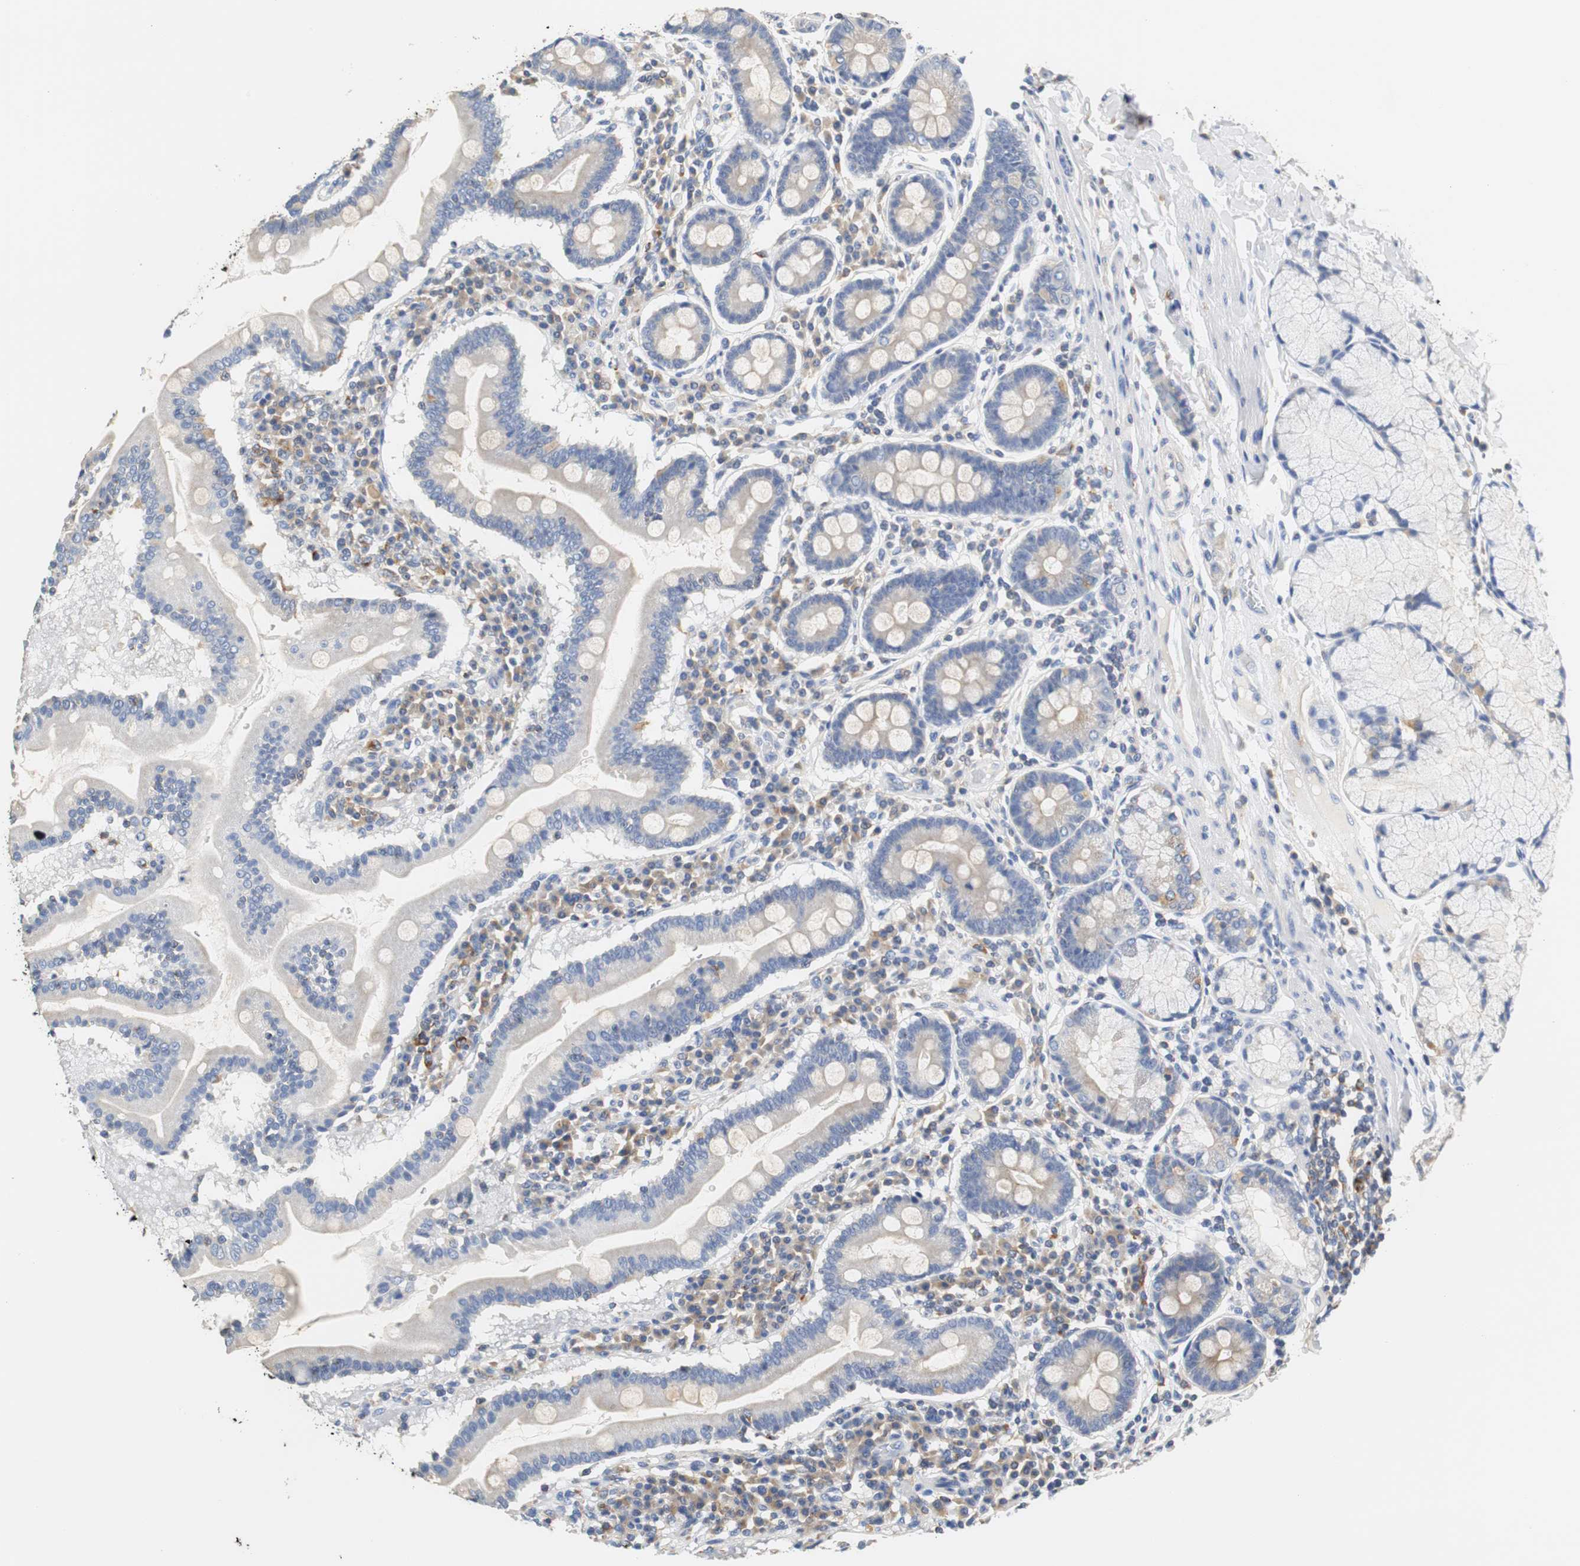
{"staining": {"intensity": "weak", "quantity": "25%-75%", "location": "cytoplasmic/membranous"}, "tissue": "duodenum", "cell_type": "Glandular cells", "image_type": "normal", "snomed": [{"axis": "morphology", "description": "Normal tissue, NOS"}, {"axis": "topography", "description": "Duodenum"}], "caption": "This is a histology image of immunohistochemistry staining of unremarkable duodenum, which shows weak staining in the cytoplasmic/membranous of glandular cells.", "gene": "VAMP8", "patient": {"sex": "male", "age": 50}}